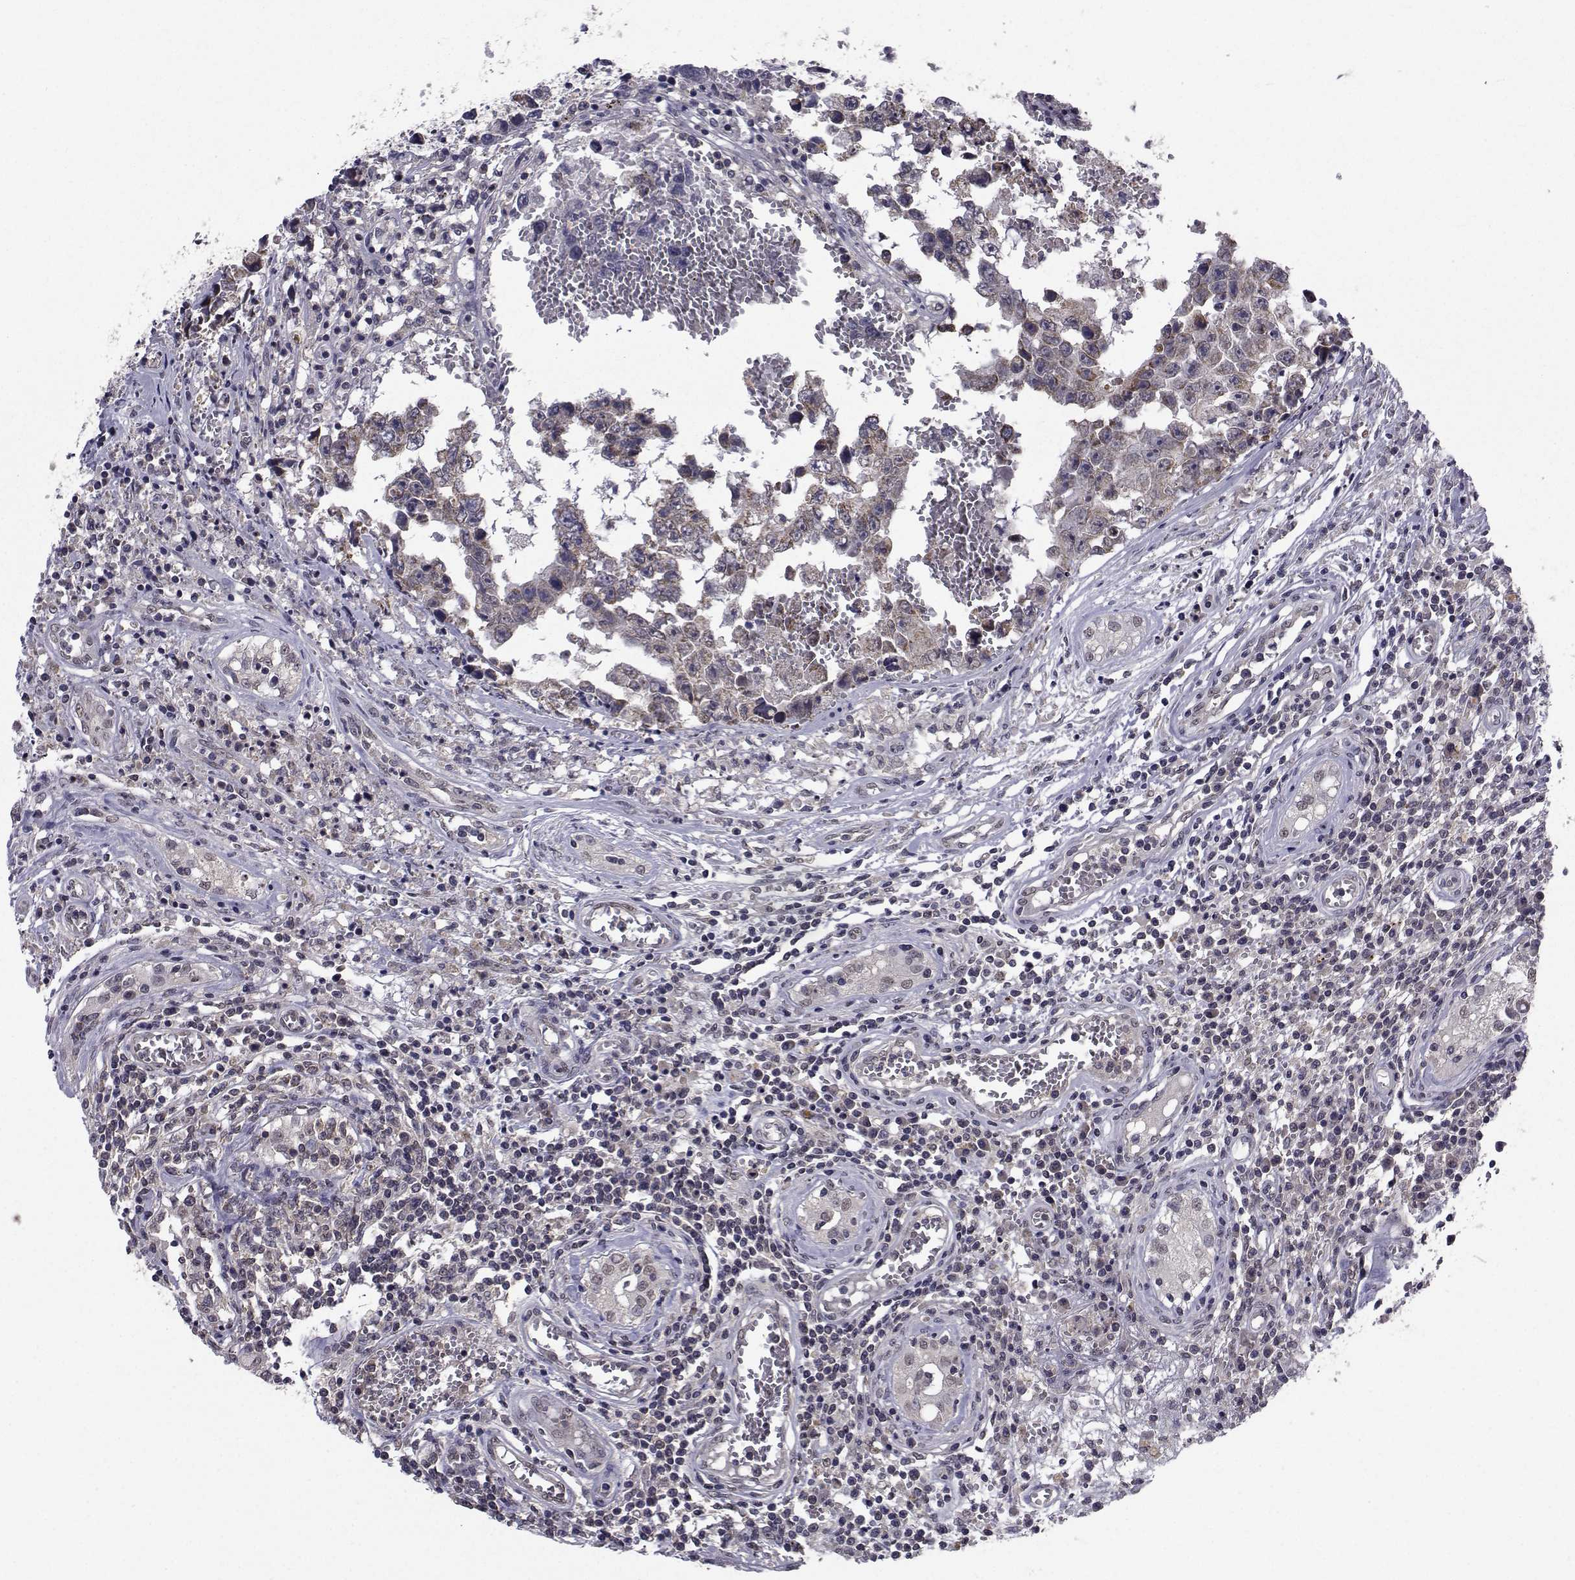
{"staining": {"intensity": "moderate", "quantity": "25%-75%", "location": "cytoplasmic/membranous"}, "tissue": "testis cancer", "cell_type": "Tumor cells", "image_type": "cancer", "snomed": [{"axis": "morphology", "description": "Carcinoma, Embryonal, NOS"}, {"axis": "topography", "description": "Testis"}], "caption": "Testis embryonal carcinoma was stained to show a protein in brown. There is medium levels of moderate cytoplasmic/membranous staining in approximately 25%-75% of tumor cells. (IHC, brightfield microscopy, high magnification).", "gene": "CYP2S1", "patient": {"sex": "male", "age": 36}}